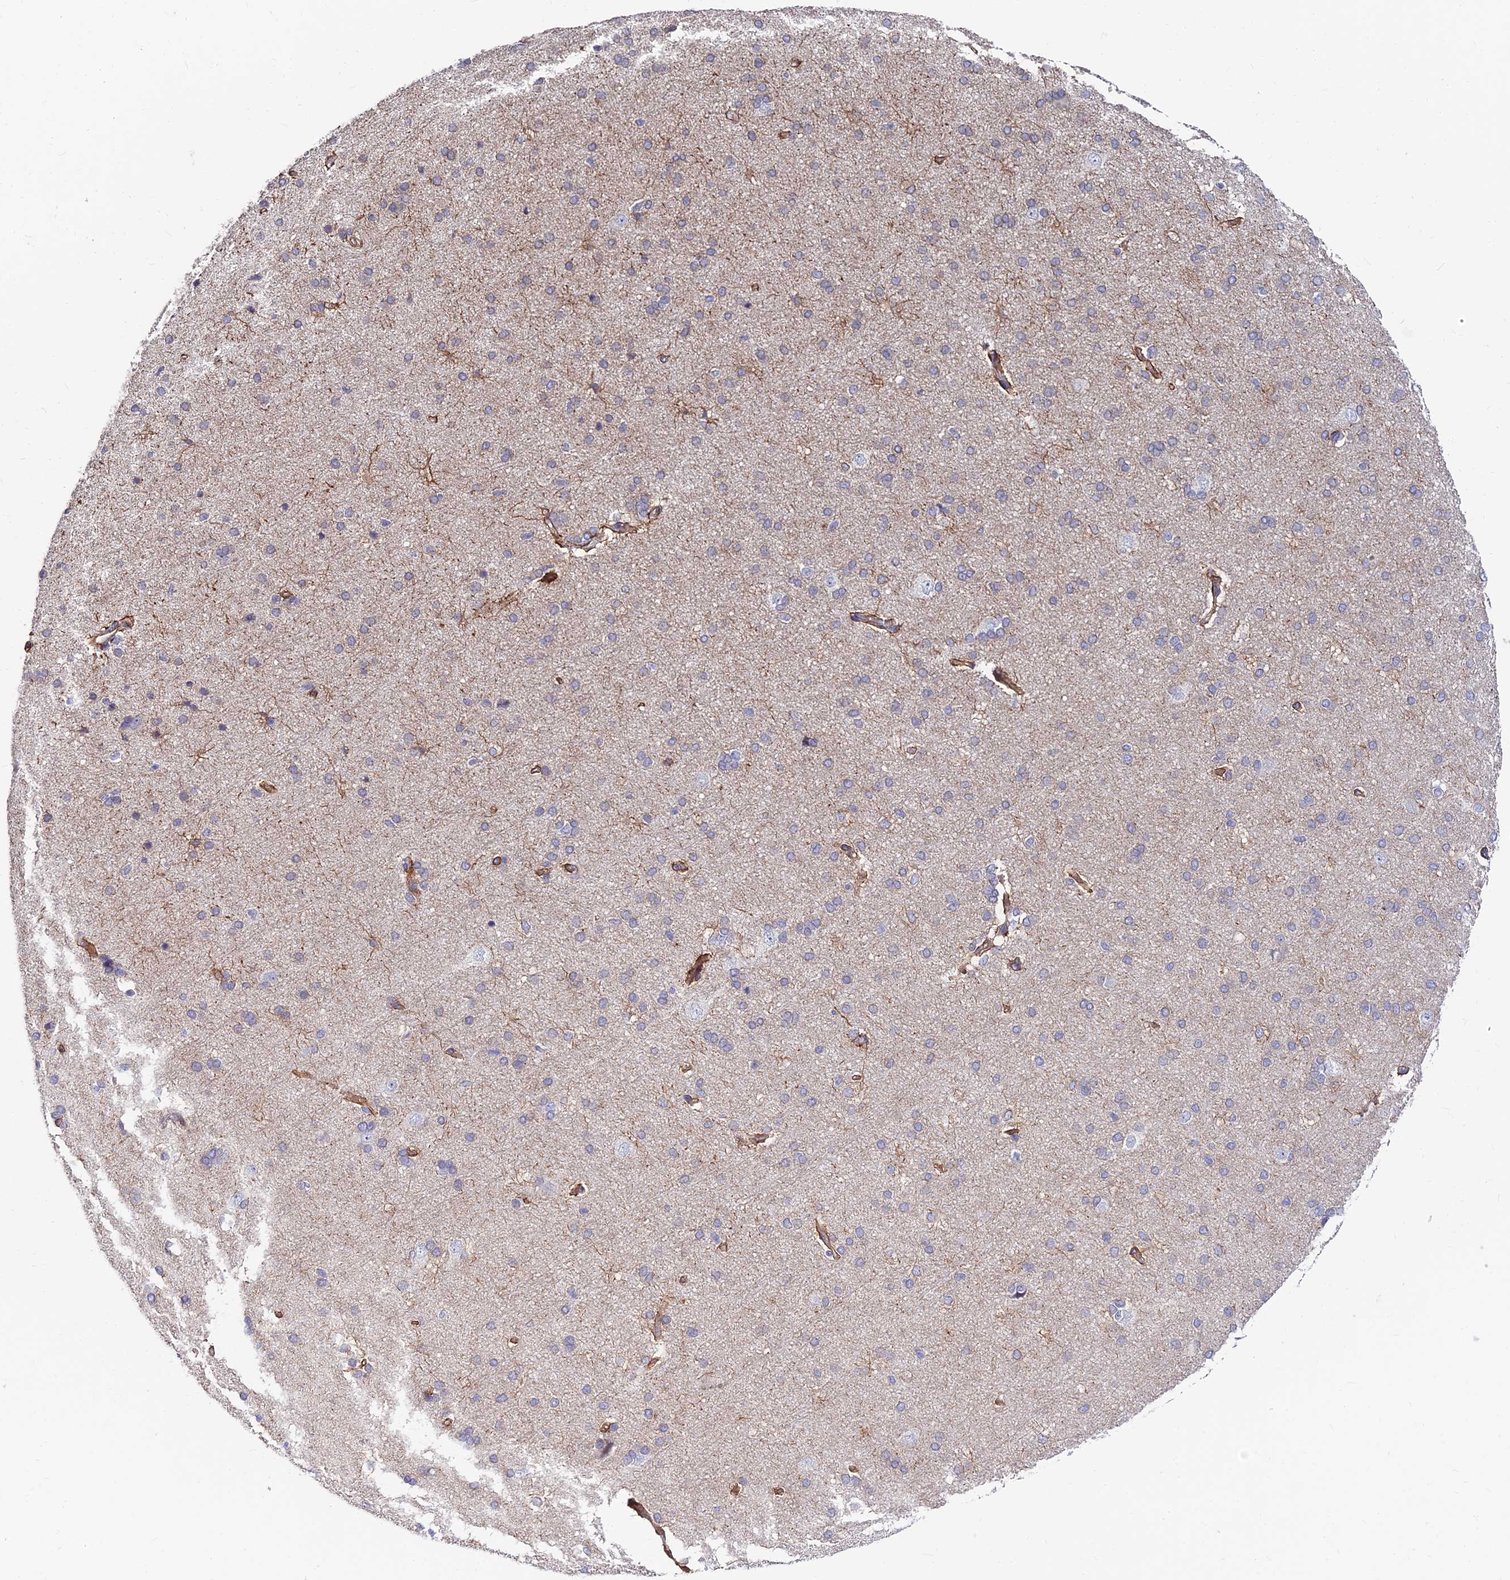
{"staining": {"intensity": "moderate", "quantity": ">75%", "location": "cytoplasmic/membranous"}, "tissue": "cerebral cortex", "cell_type": "Endothelial cells", "image_type": "normal", "snomed": [{"axis": "morphology", "description": "Normal tissue, NOS"}, {"axis": "topography", "description": "Cerebral cortex"}], "caption": "Immunohistochemistry (IHC) photomicrograph of benign cerebral cortex: human cerebral cortex stained using immunohistochemistry displays medium levels of moderate protein expression localized specifically in the cytoplasmic/membranous of endothelial cells, appearing as a cytoplasmic/membranous brown color.", "gene": "EXOC3L4", "patient": {"sex": "male", "age": 62}}